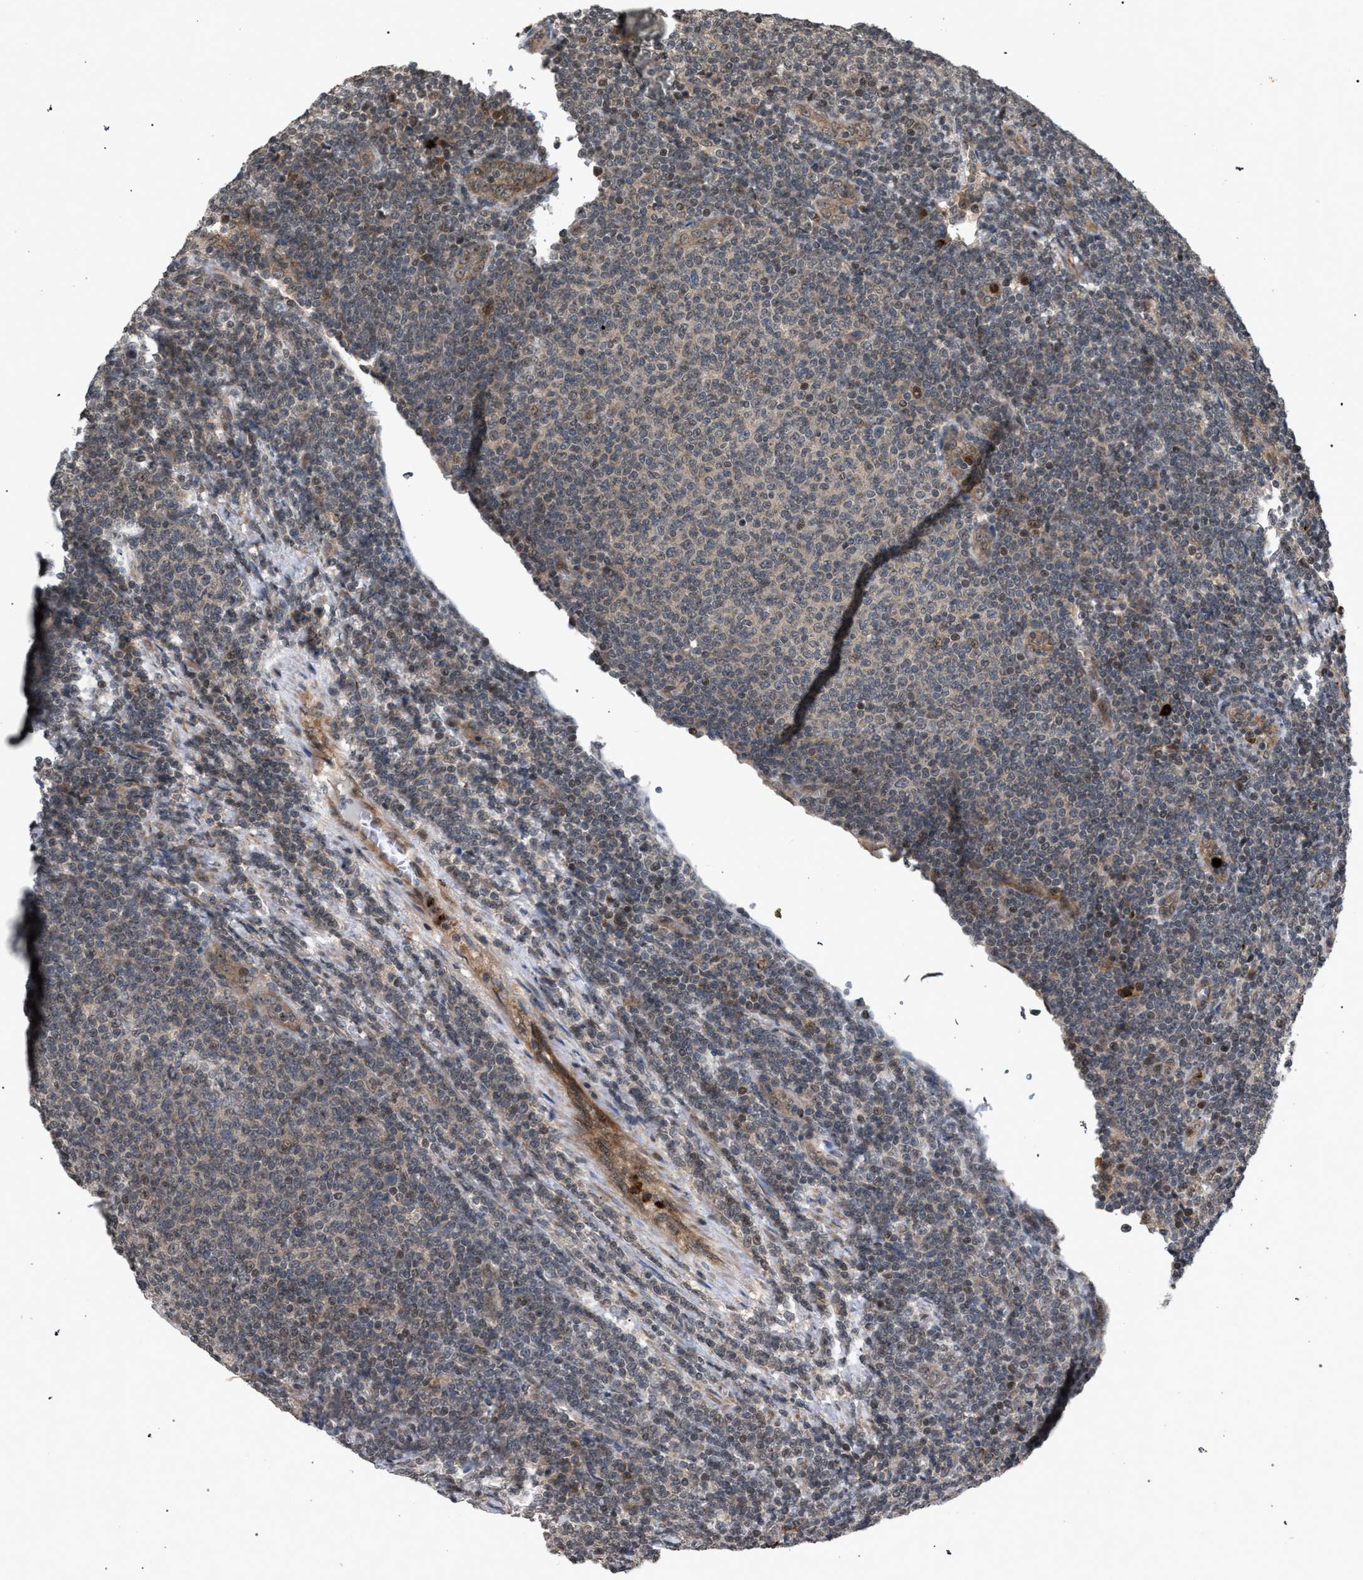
{"staining": {"intensity": "weak", "quantity": "<25%", "location": "cytoplasmic/membranous"}, "tissue": "lymphoma", "cell_type": "Tumor cells", "image_type": "cancer", "snomed": [{"axis": "morphology", "description": "Malignant lymphoma, non-Hodgkin's type, Low grade"}, {"axis": "topography", "description": "Lymph node"}], "caption": "IHC image of low-grade malignant lymphoma, non-Hodgkin's type stained for a protein (brown), which shows no staining in tumor cells.", "gene": "IRAK4", "patient": {"sex": "male", "age": 66}}